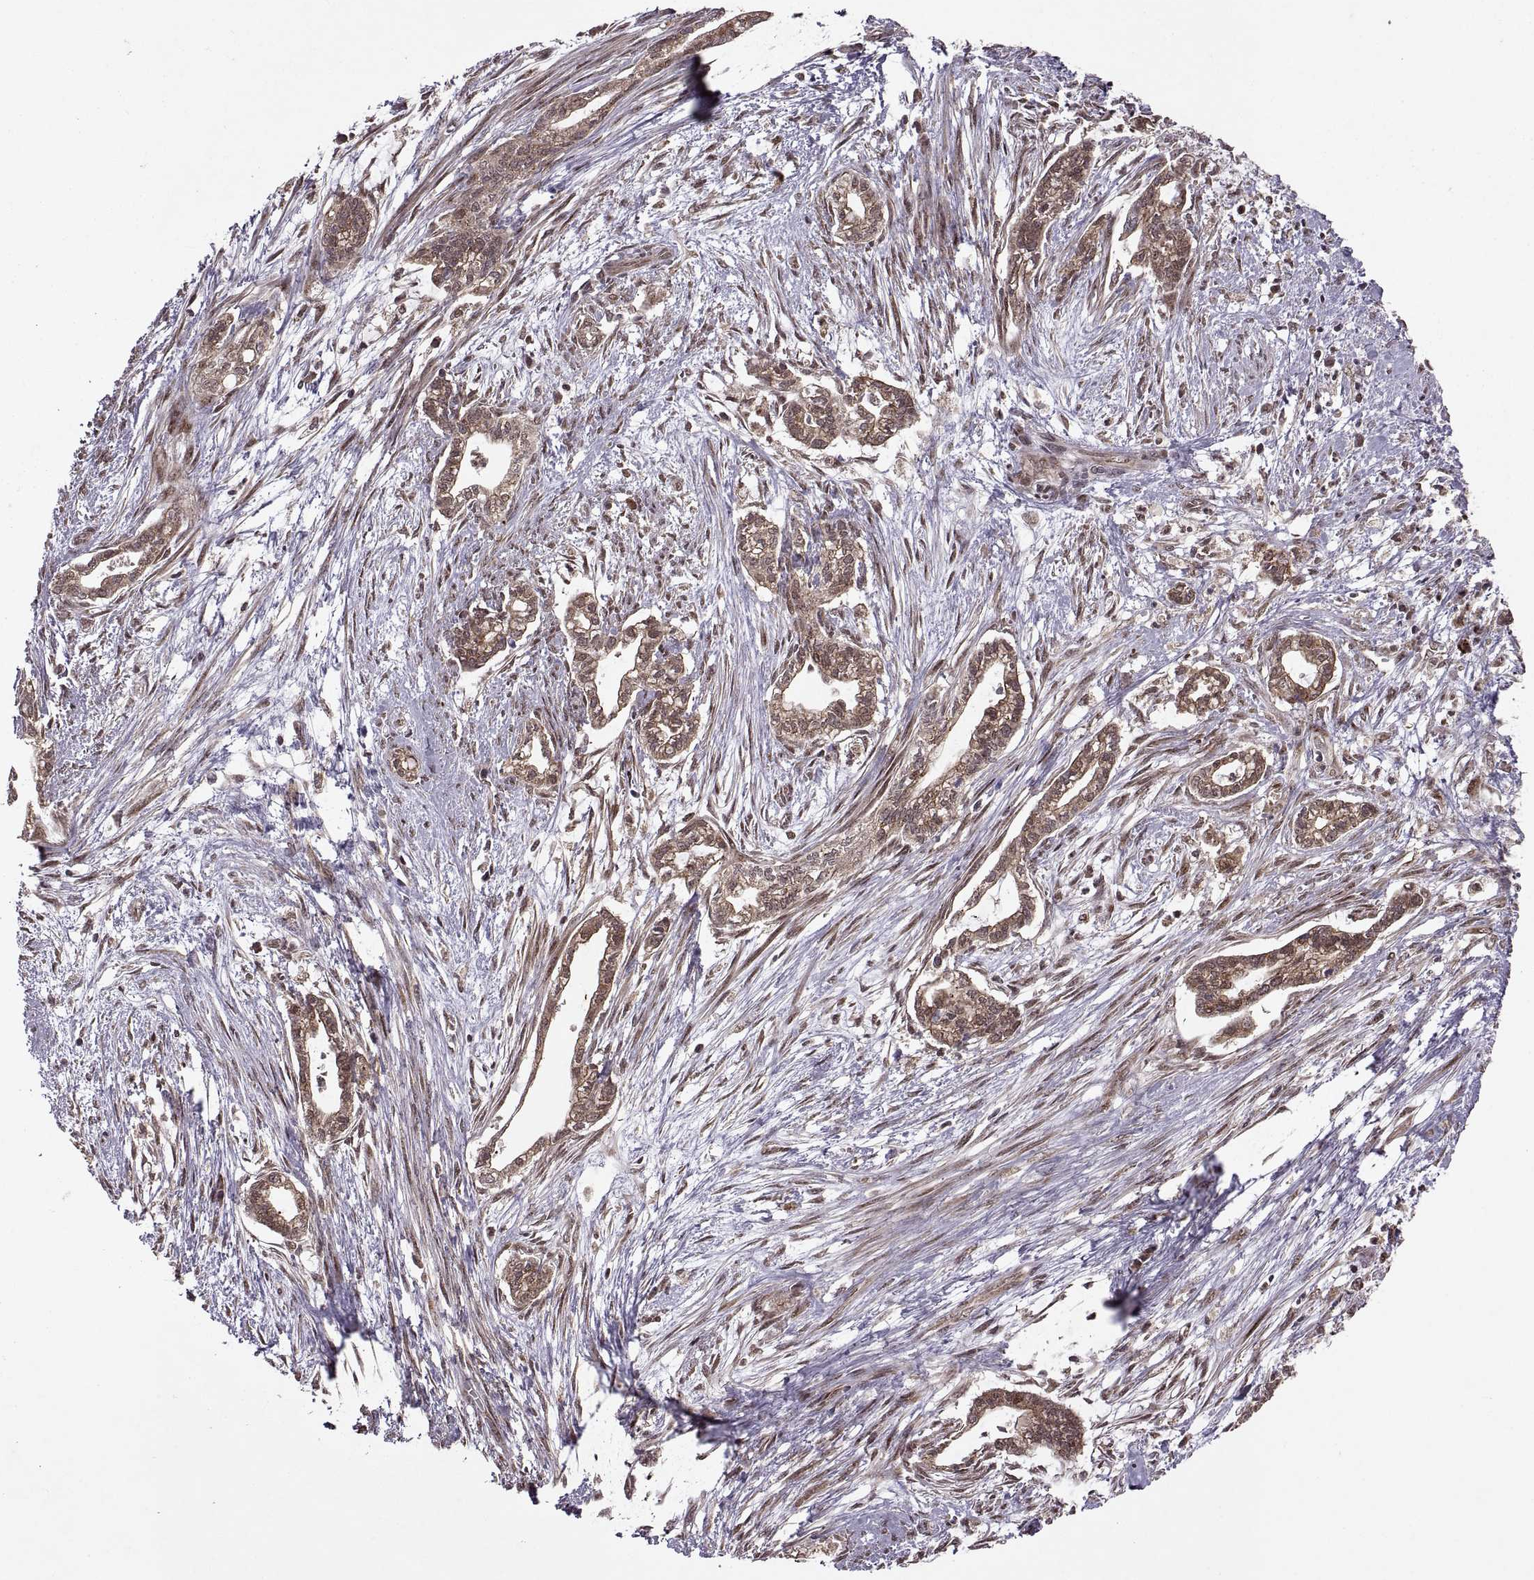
{"staining": {"intensity": "weak", "quantity": ">75%", "location": "cytoplasmic/membranous"}, "tissue": "cervical cancer", "cell_type": "Tumor cells", "image_type": "cancer", "snomed": [{"axis": "morphology", "description": "Adenocarcinoma, NOS"}, {"axis": "topography", "description": "Cervix"}], "caption": "Human cervical adenocarcinoma stained for a protein (brown) demonstrates weak cytoplasmic/membranous positive expression in about >75% of tumor cells.", "gene": "PTOV1", "patient": {"sex": "female", "age": 62}}